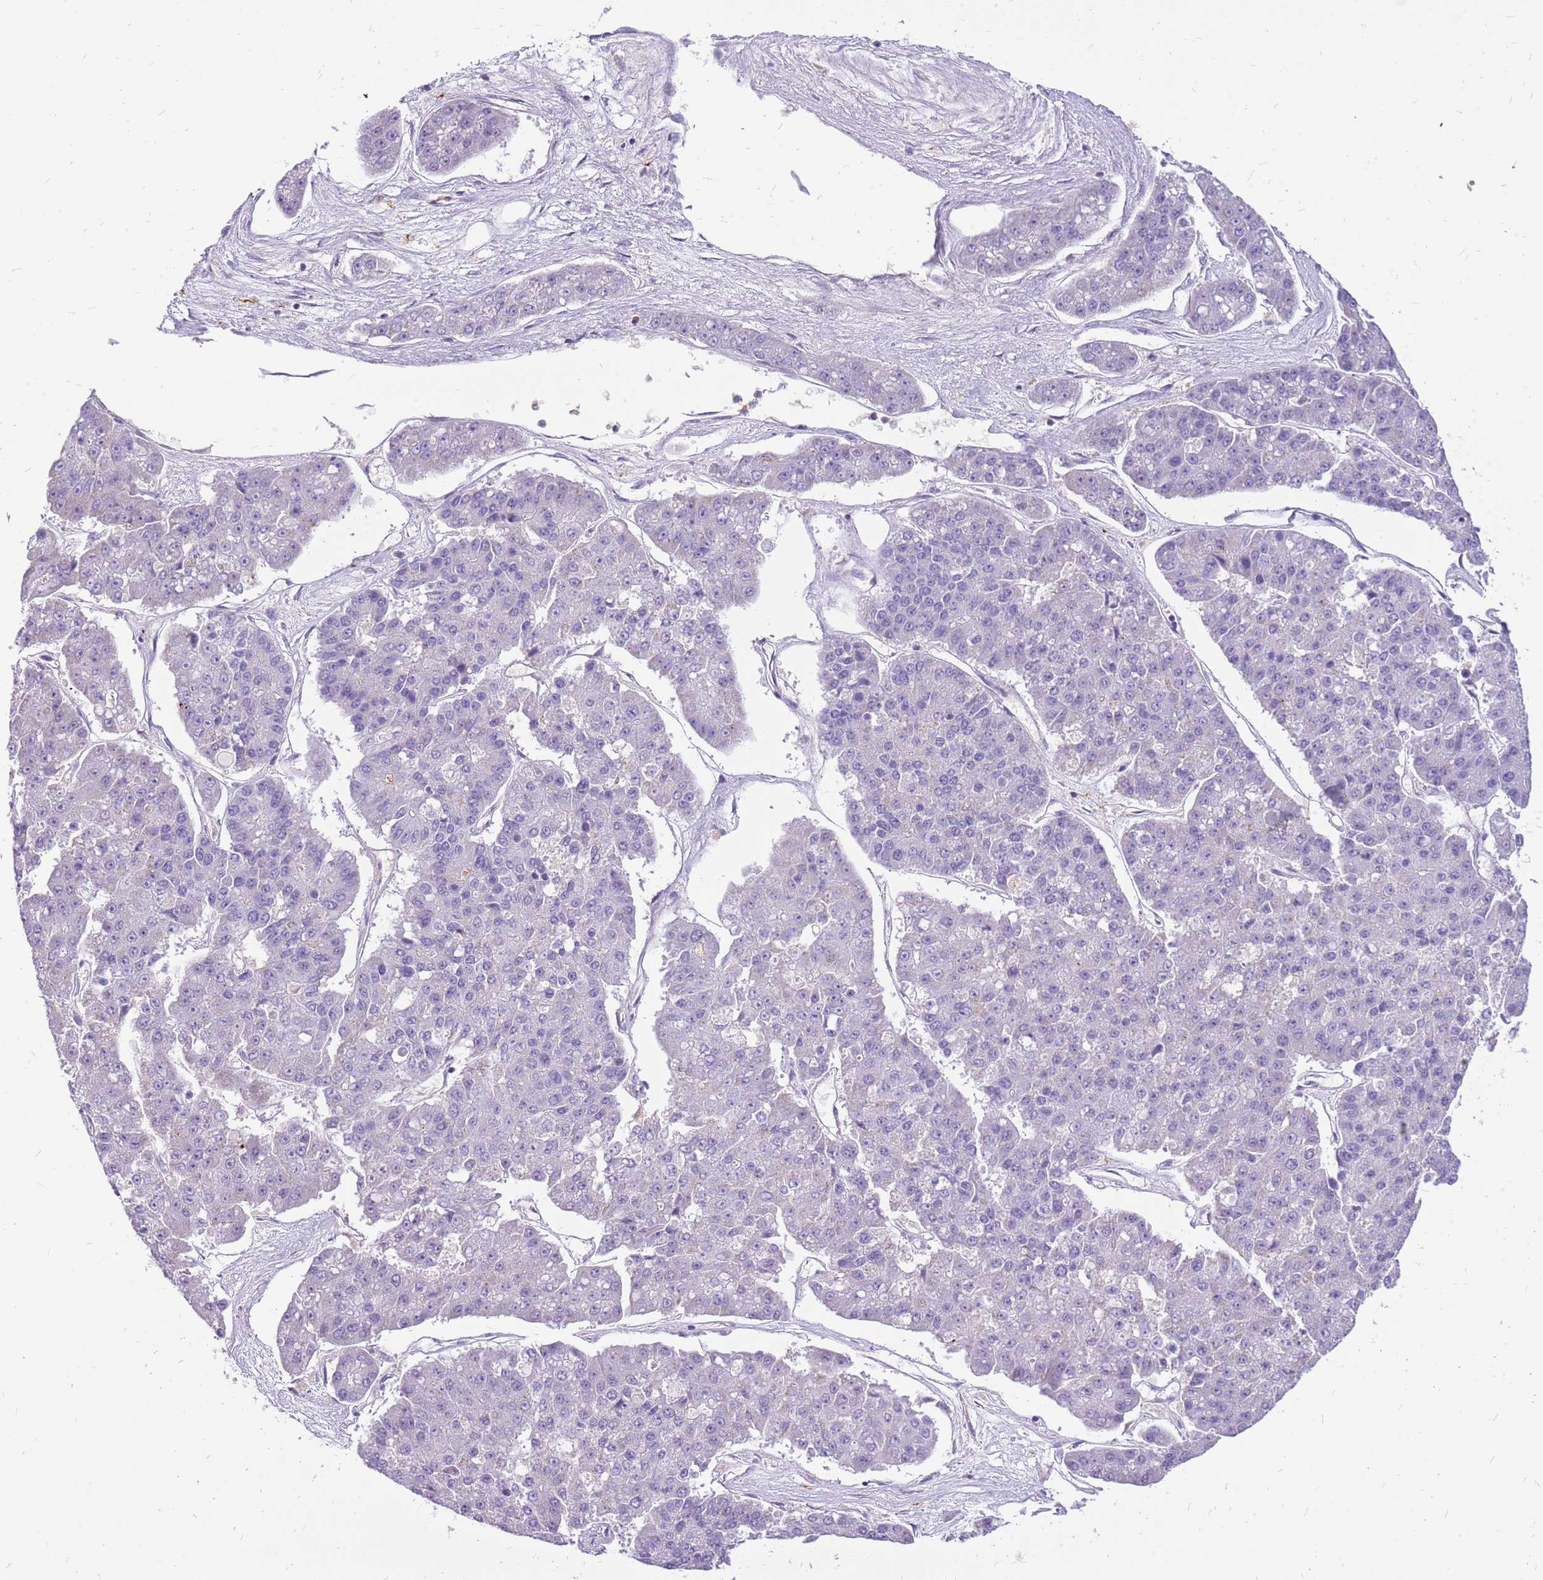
{"staining": {"intensity": "negative", "quantity": "none", "location": "none"}, "tissue": "pancreatic cancer", "cell_type": "Tumor cells", "image_type": "cancer", "snomed": [{"axis": "morphology", "description": "Adenocarcinoma, NOS"}, {"axis": "topography", "description": "Pancreas"}], "caption": "Tumor cells are negative for brown protein staining in adenocarcinoma (pancreatic). (Immunohistochemistry (ihc), brightfield microscopy, high magnification).", "gene": "WDR90", "patient": {"sex": "male", "age": 50}}